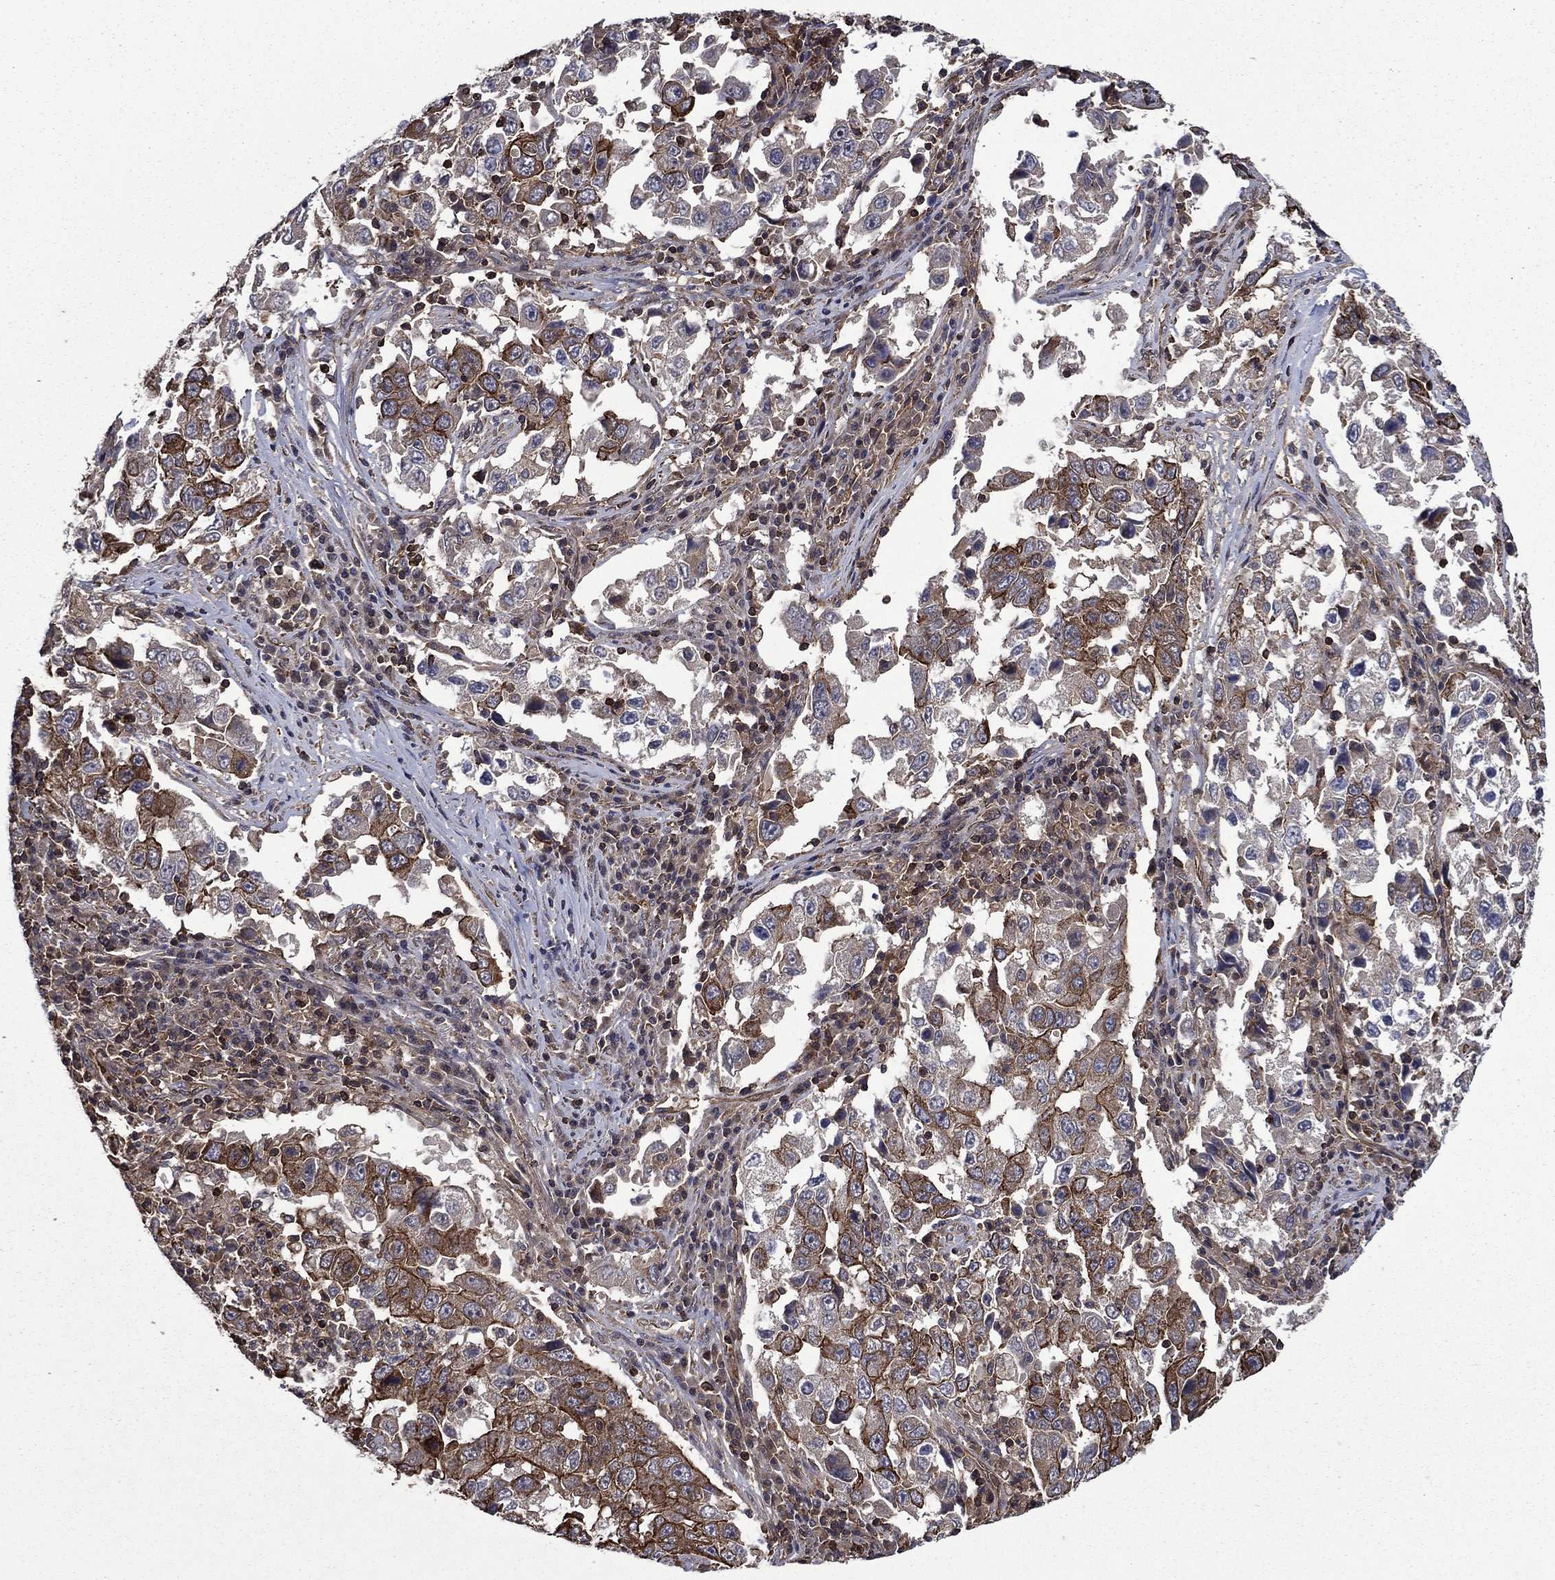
{"staining": {"intensity": "strong", "quantity": "25%-75%", "location": "cytoplasmic/membranous"}, "tissue": "lung cancer", "cell_type": "Tumor cells", "image_type": "cancer", "snomed": [{"axis": "morphology", "description": "Adenocarcinoma, NOS"}, {"axis": "topography", "description": "Lung"}], "caption": "A brown stain highlights strong cytoplasmic/membranous expression of a protein in human adenocarcinoma (lung) tumor cells.", "gene": "PLPP3", "patient": {"sex": "male", "age": 73}}